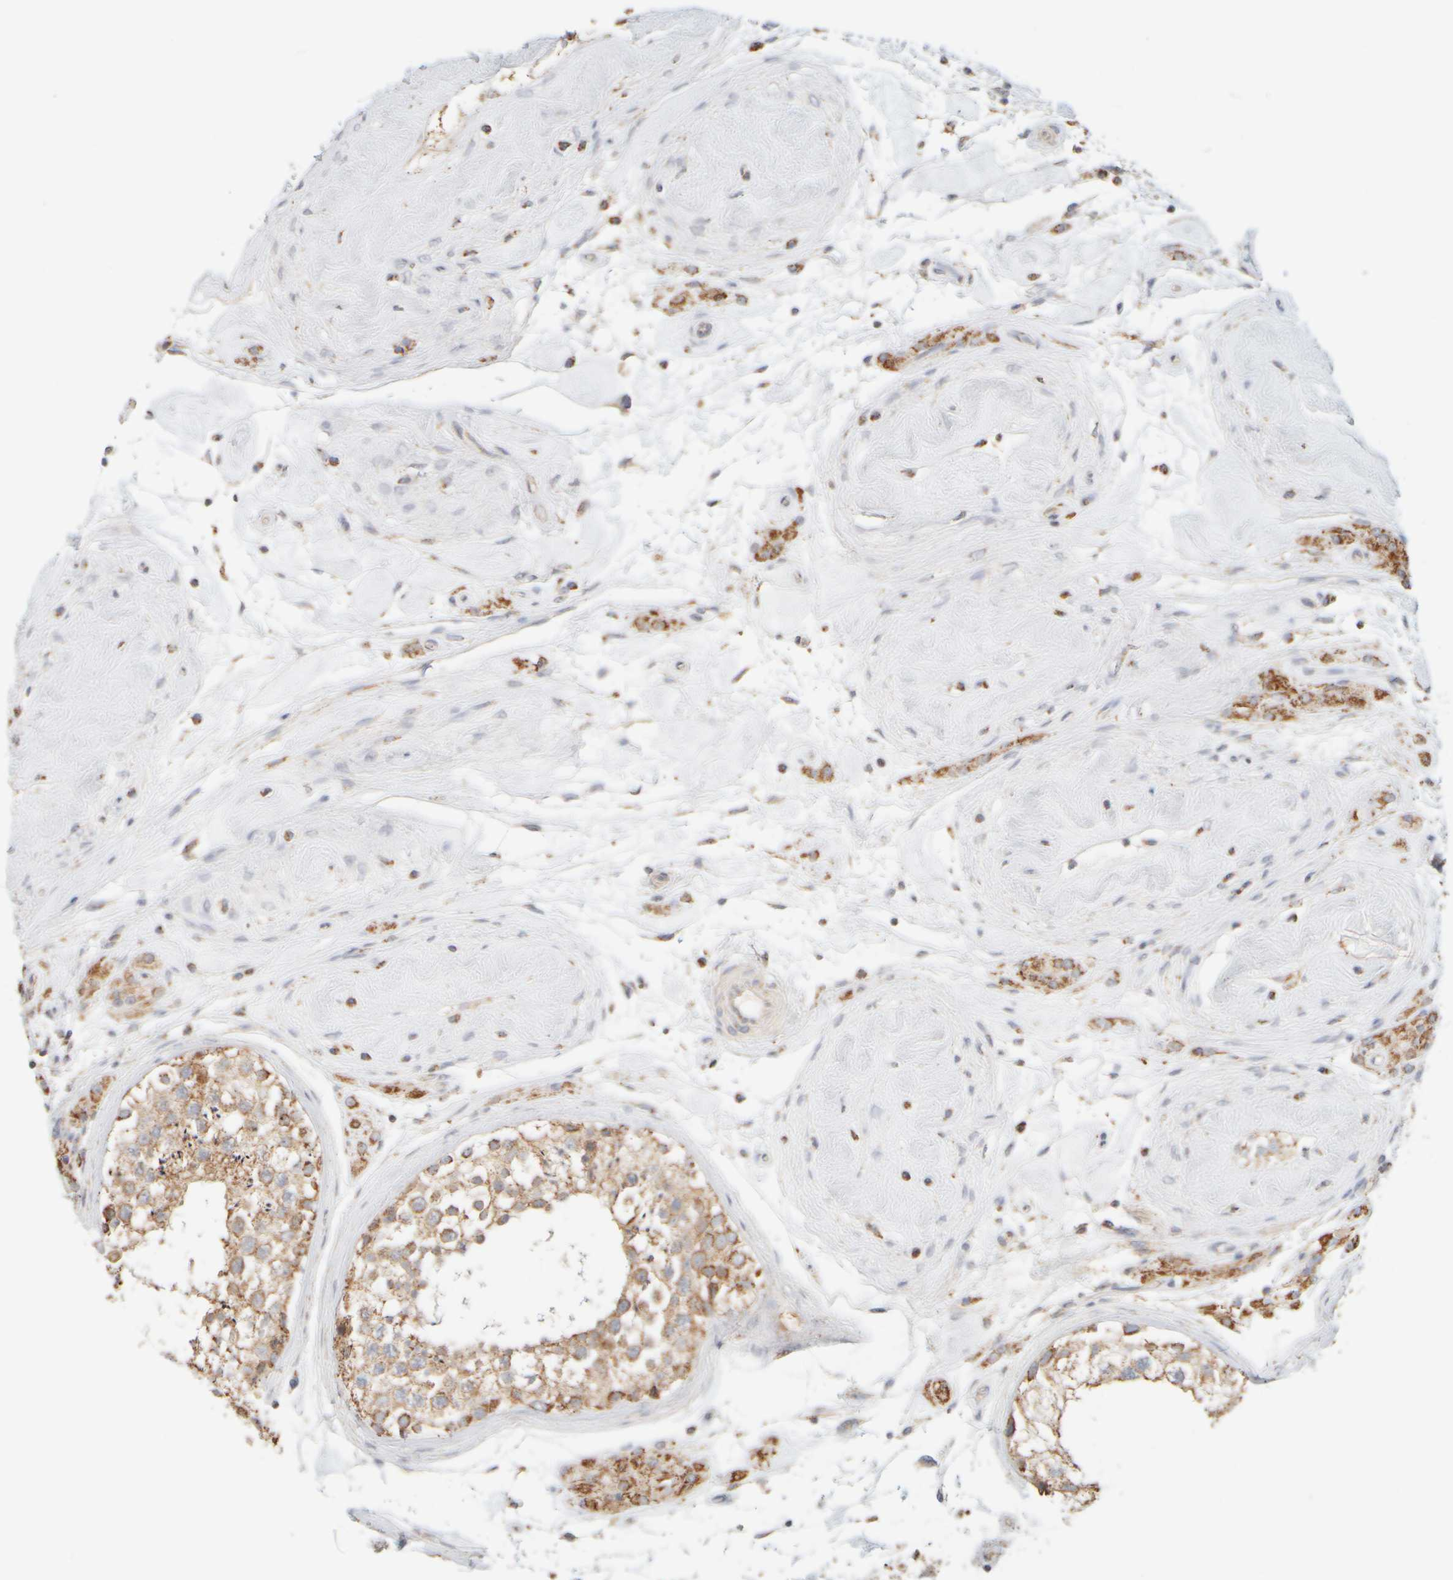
{"staining": {"intensity": "moderate", "quantity": ">75%", "location": "cytoplasmic/membranous"}, "tissue": "testis", "cell_type": "Cells in seminiferous ducts", "image_type": "normal", "snomed": [{"axis": "morphology", "description": "Normal tissue, NOS"}, {"axis": "topography", "description": "Testis"}], "caption": "This histopathology image exhibits immunohistochemistry (IHC) staining of normal human testis, with medium moderate cytoplasmic/membranous expression in about >75% of cells in seminiferous ducts.", "gene": "APBB2", "patient": {"sex": "male", "age": 46}}